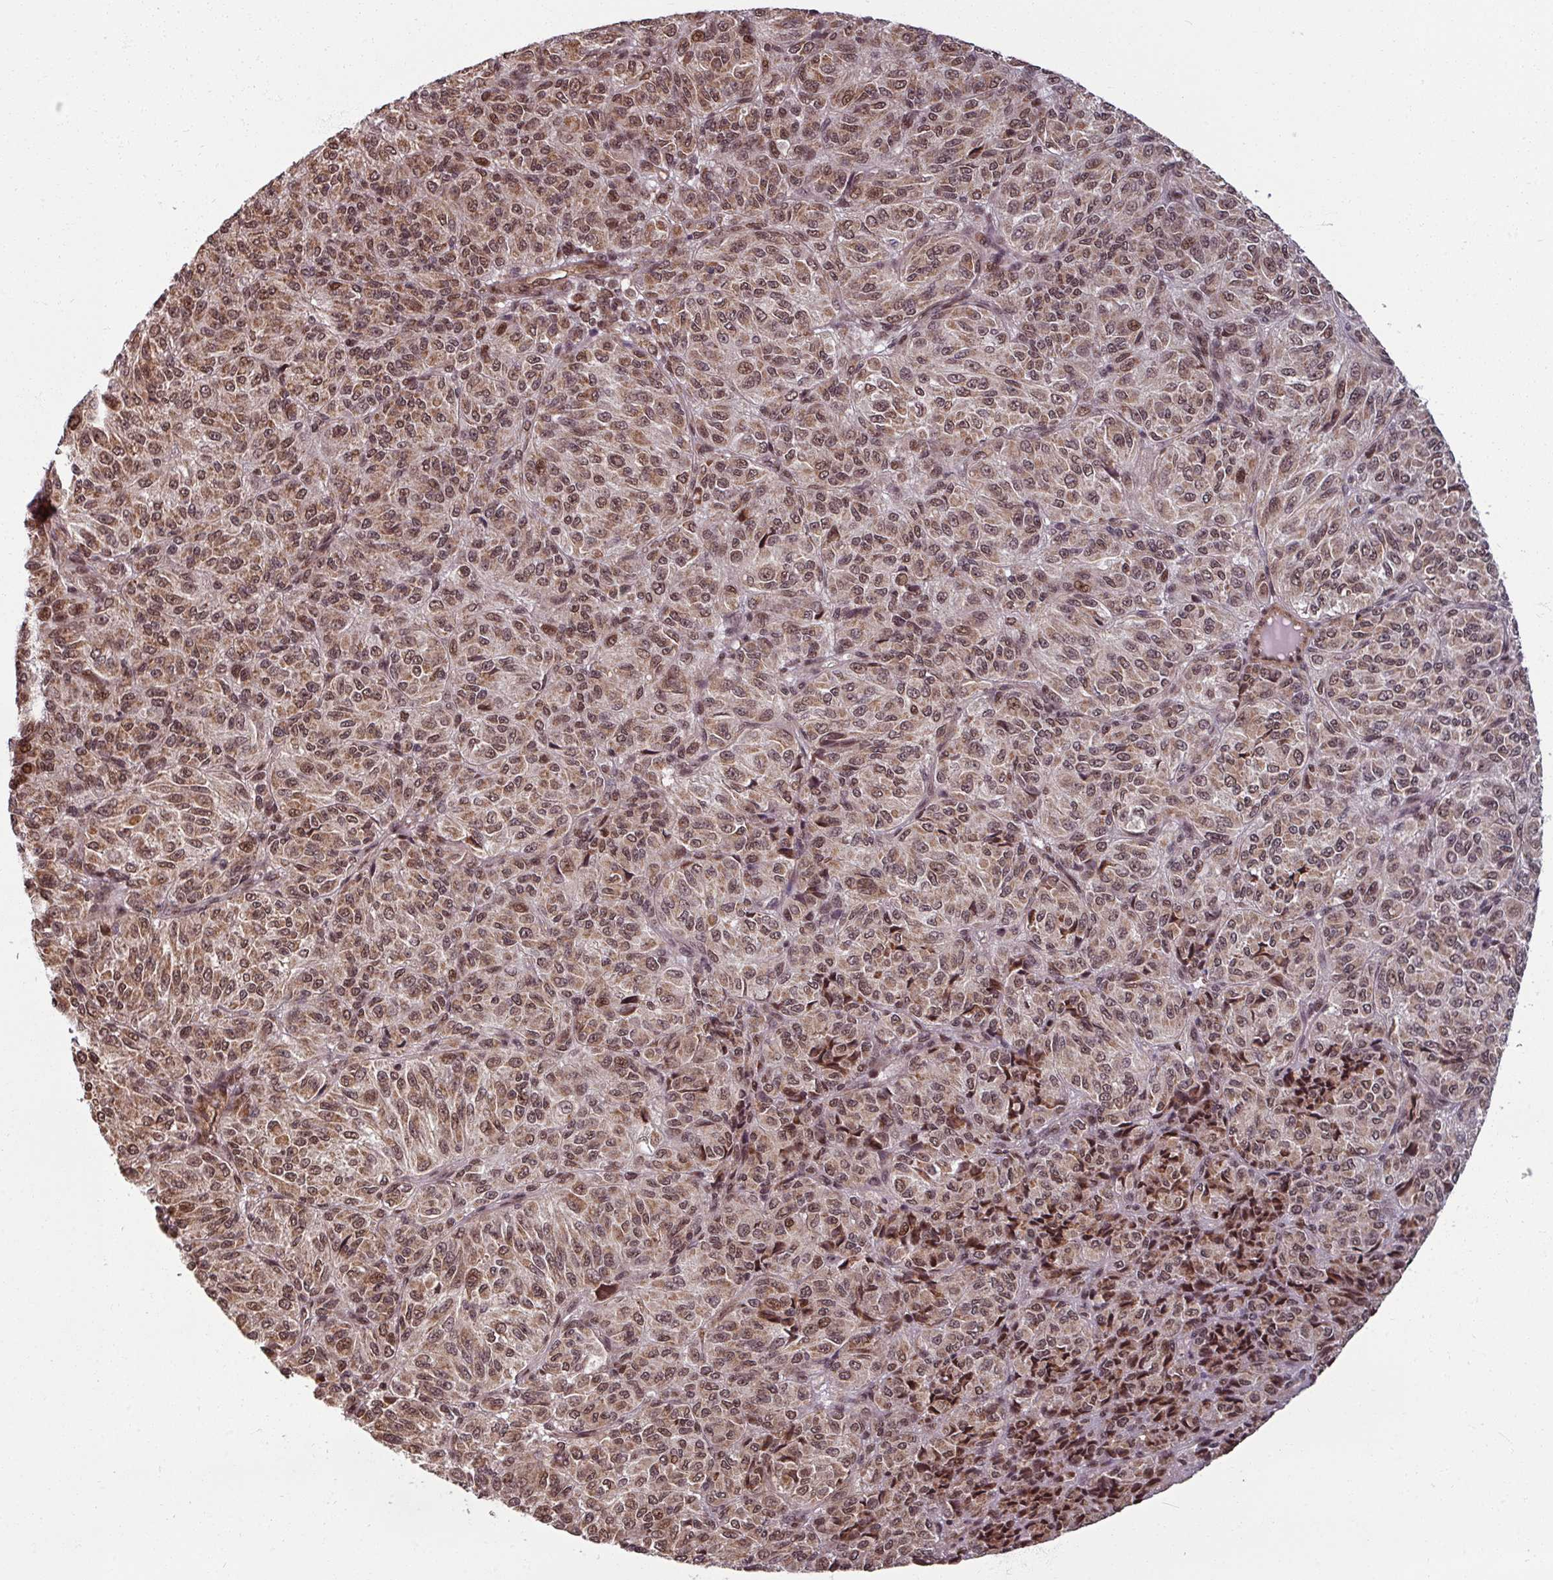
{"staining": {"intensity": "moderate", "quantity": ">75%", "location": "cytoplasmic/membranous,nuclear"}, "tissue": "melanoma", "cell_type": "Tumor cells", "image_type": "cancer", "snomed": [{"axis": "morphology", "description": "Malignant melanoma, Metastatic site"}, {"axis": "topography", "description": "Brain"}], "caption": "IHC image of human melanoma stained for a protein (brown), which displays medium levels of moderate cytoplasmic/membranous and nuclear expression in approximately >75% of tumor cells.", "gene": "SWI5", "patient": {"sex": "female", "age": 56}}